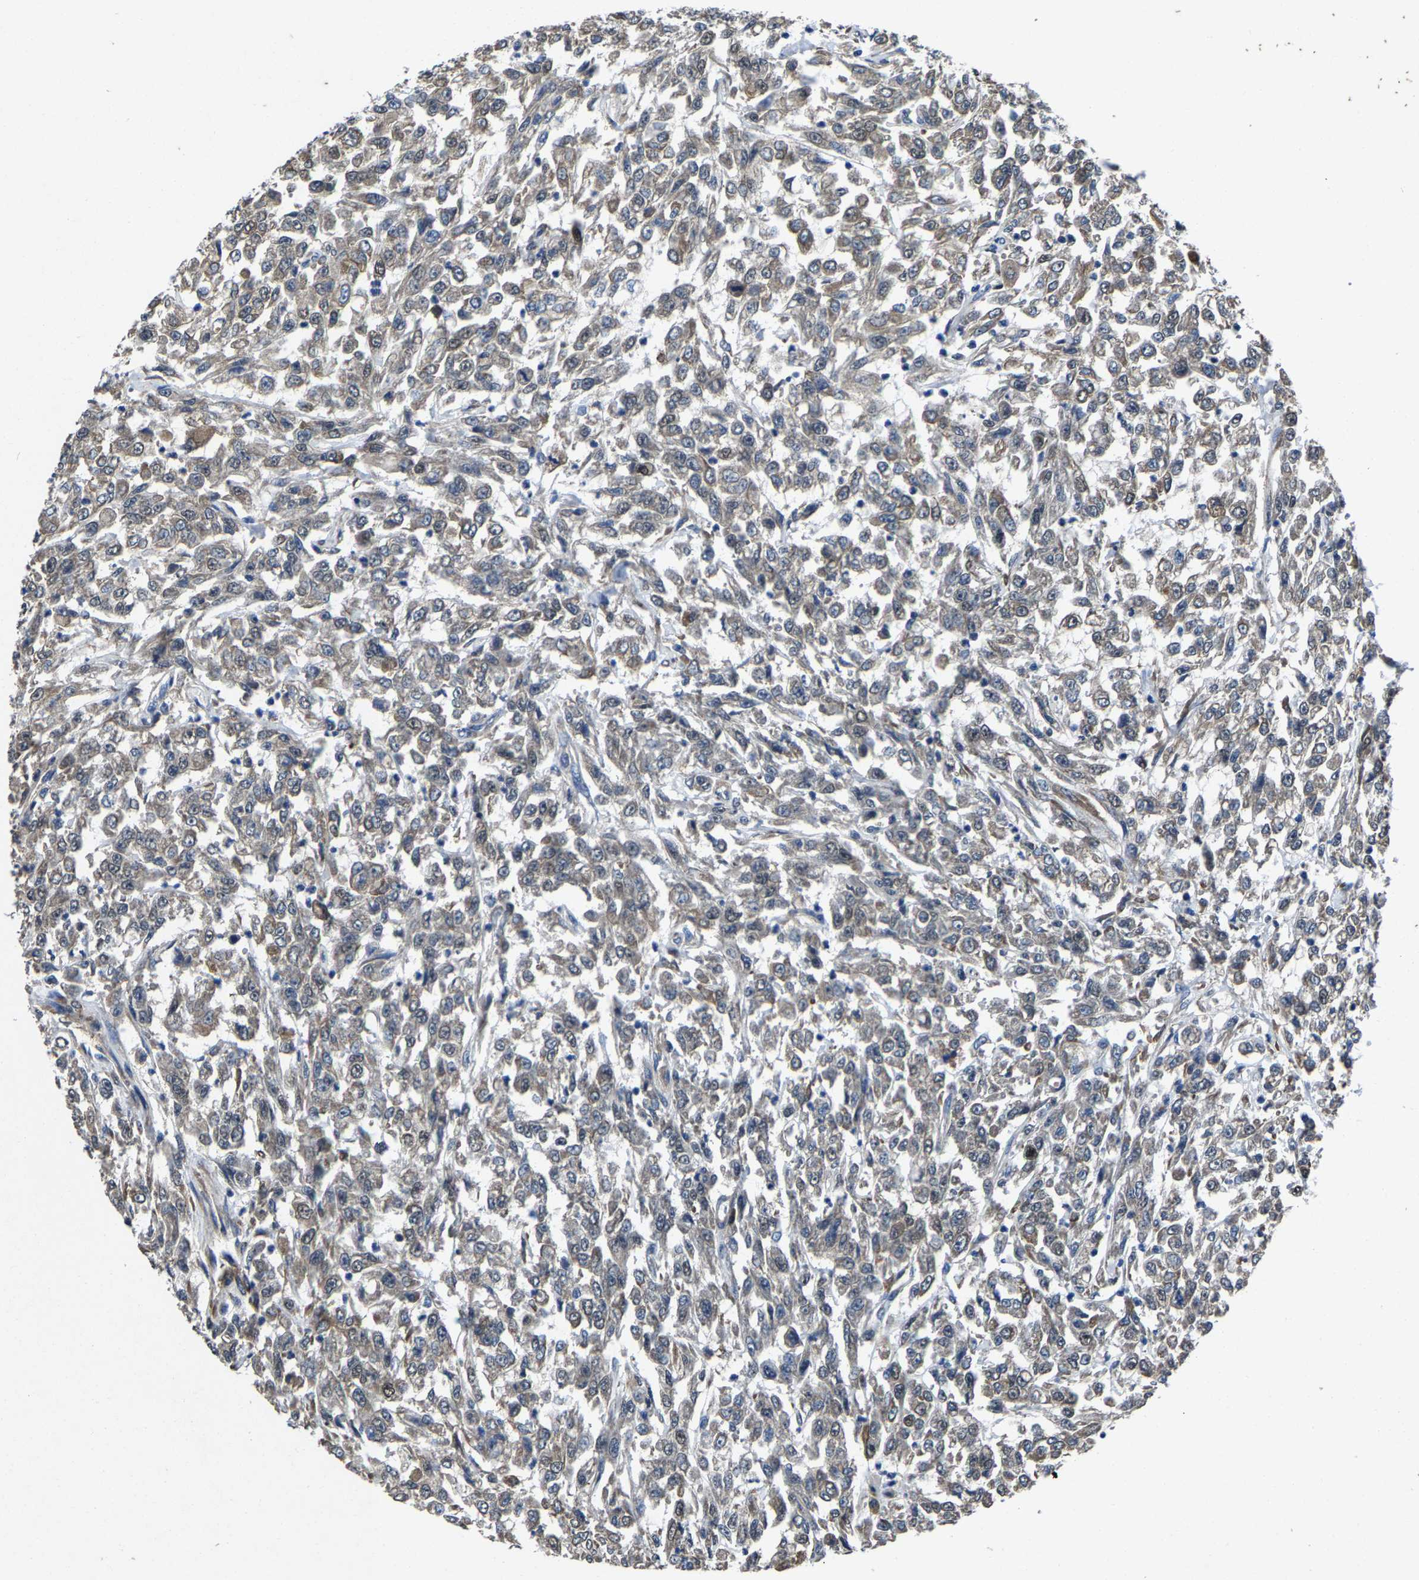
{"staining": {"intensity": "moderate", "quantity": "25%-75%", "location": "cytoplasmic/membranous"}, "tissue": "urothelial cancer", "cell_type": "Tumor cells", "image_type": "cancer", "snomed": [{"axis": "morphology", "description": "Urothelial carcinoma, High grade"}, {"axis": "topography", "description": "Urinary bladder"}], "caption": "IHC (DAB) staining of high-grade urothelial carcinoma demonstrates moderate cytoplasmic/membranous protein positivity in about 25%-75% of tumor cells.", "gene": "PDP1", "patient": {"sex": "male", "age": 46}}